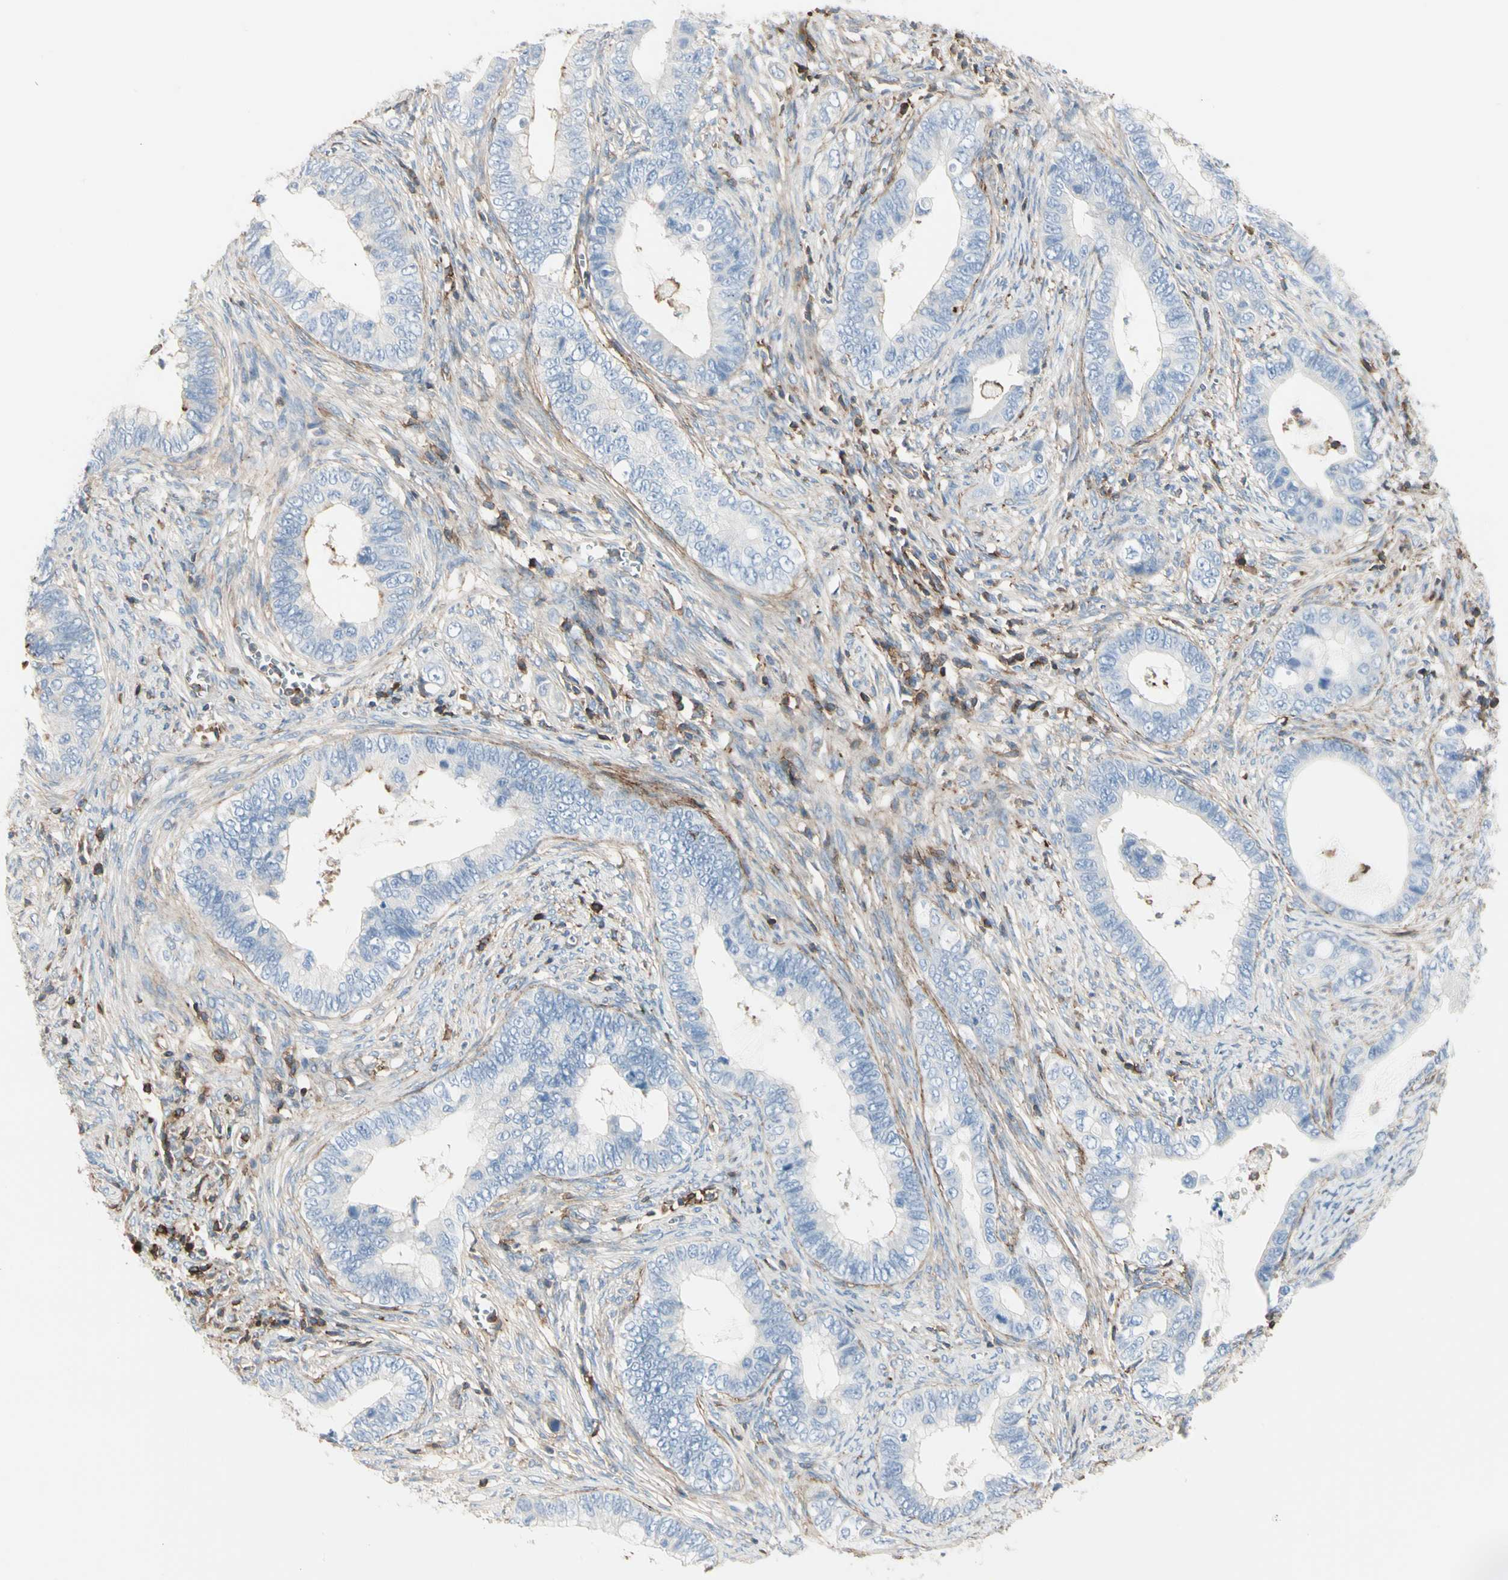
{"staining": {"intensity": "negative", "quantity": "none", "location": "none"}, "tissue": "cervical cancer", "cell_type": "Tumor cells", "image_type": "cancer", "snomed": [{"axis": "morphology", "description": "Adenocarcinoma, NOS"}, {"axis": "topography", "description": "Cervix"}], "caption": "IHC micrograph of cervical adenocarcinoma stained for a protein (brown), which shows no expression in tumor cells.", "gene": "CLEC2B", "patient": {"sex": "female", "age": 44}}